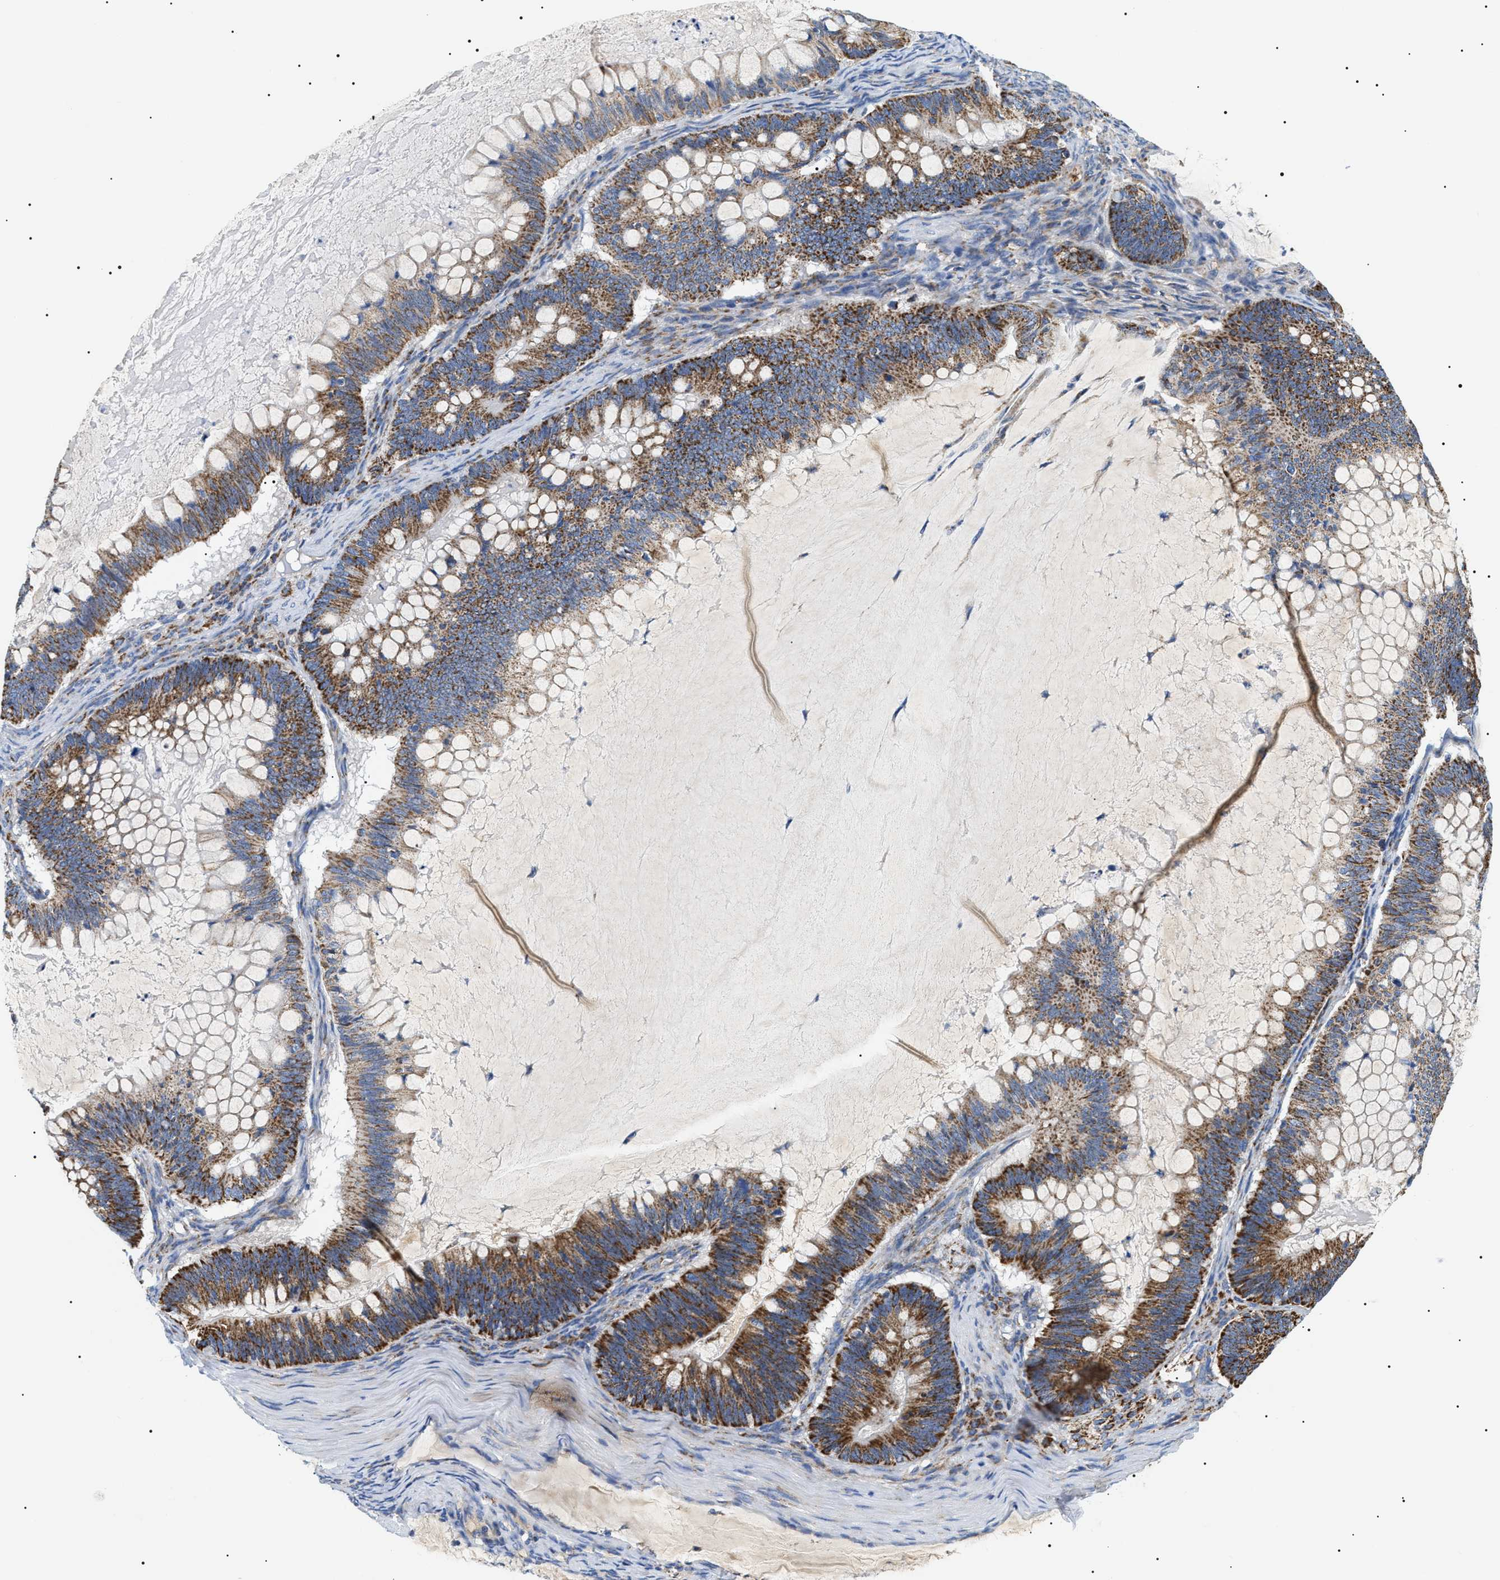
{"staining": {"intensity": "strong", "quantity": ">75%", "location": "cytoplasmic/membranous"}, "tissue": "ovarian cancer", "cell_type": "Tumor cells", "image_type": "cancer", "snomed": [{"axis": "morphology", "description": "Cystadenocarcinoma, mucinous, NOS"}, {"axis": "topography", "description": "Ovary"}], "caption": "Protein expression by immunohistochemistry (IHC) displays strong cytoplasmic/membranous staining in approximately >75% of tumor cells in mucinous cystadenocarcinoma (ovarian).", "gene": "OXSM", "patient": {"sex": "female", "age": 61}}